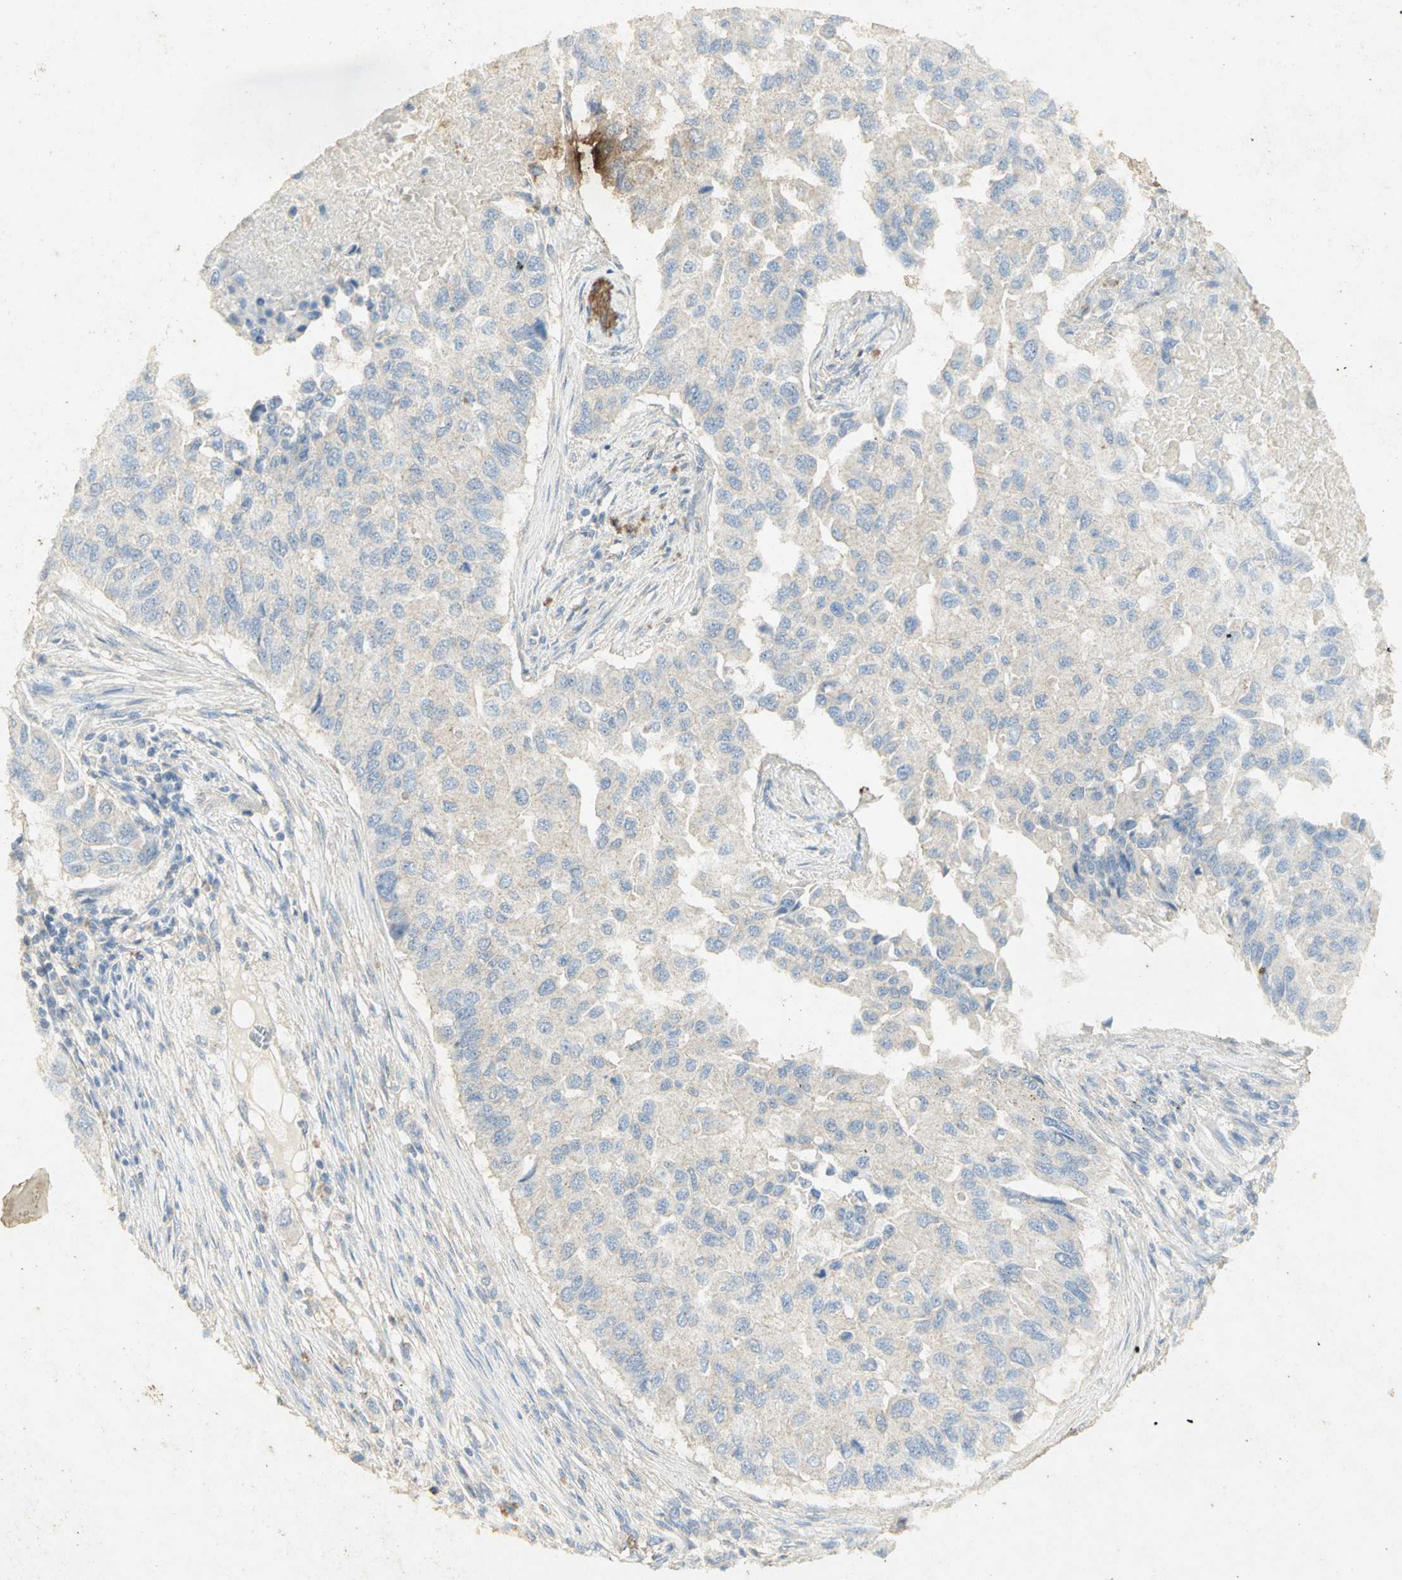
{"staining": {"intensity": "weak", "quantity": "<25%", "location": "cytoplasmic/membranous"}, "tissue": "breast cancer", "cell_type": "Tumor cells", "image_type": "cancer", "snomed": [{"axis": "morphology", "description": "Normal tissue, NOS"}, {"axis": "morphology", "description": "Duct carcinoma"}, {"axis": "topography", "description": "Breast"}], "caption": "Tumor cells show no significant positivity in infiltrating ductal carcinoma (breast). The staining is performed using DAB (3,3'-diaminobenzidine) brown chromogen with nuclei counter-stained in using hematoxylin.", "gene": "ASB9", "patient": {"sex": "female", "age": 49}}